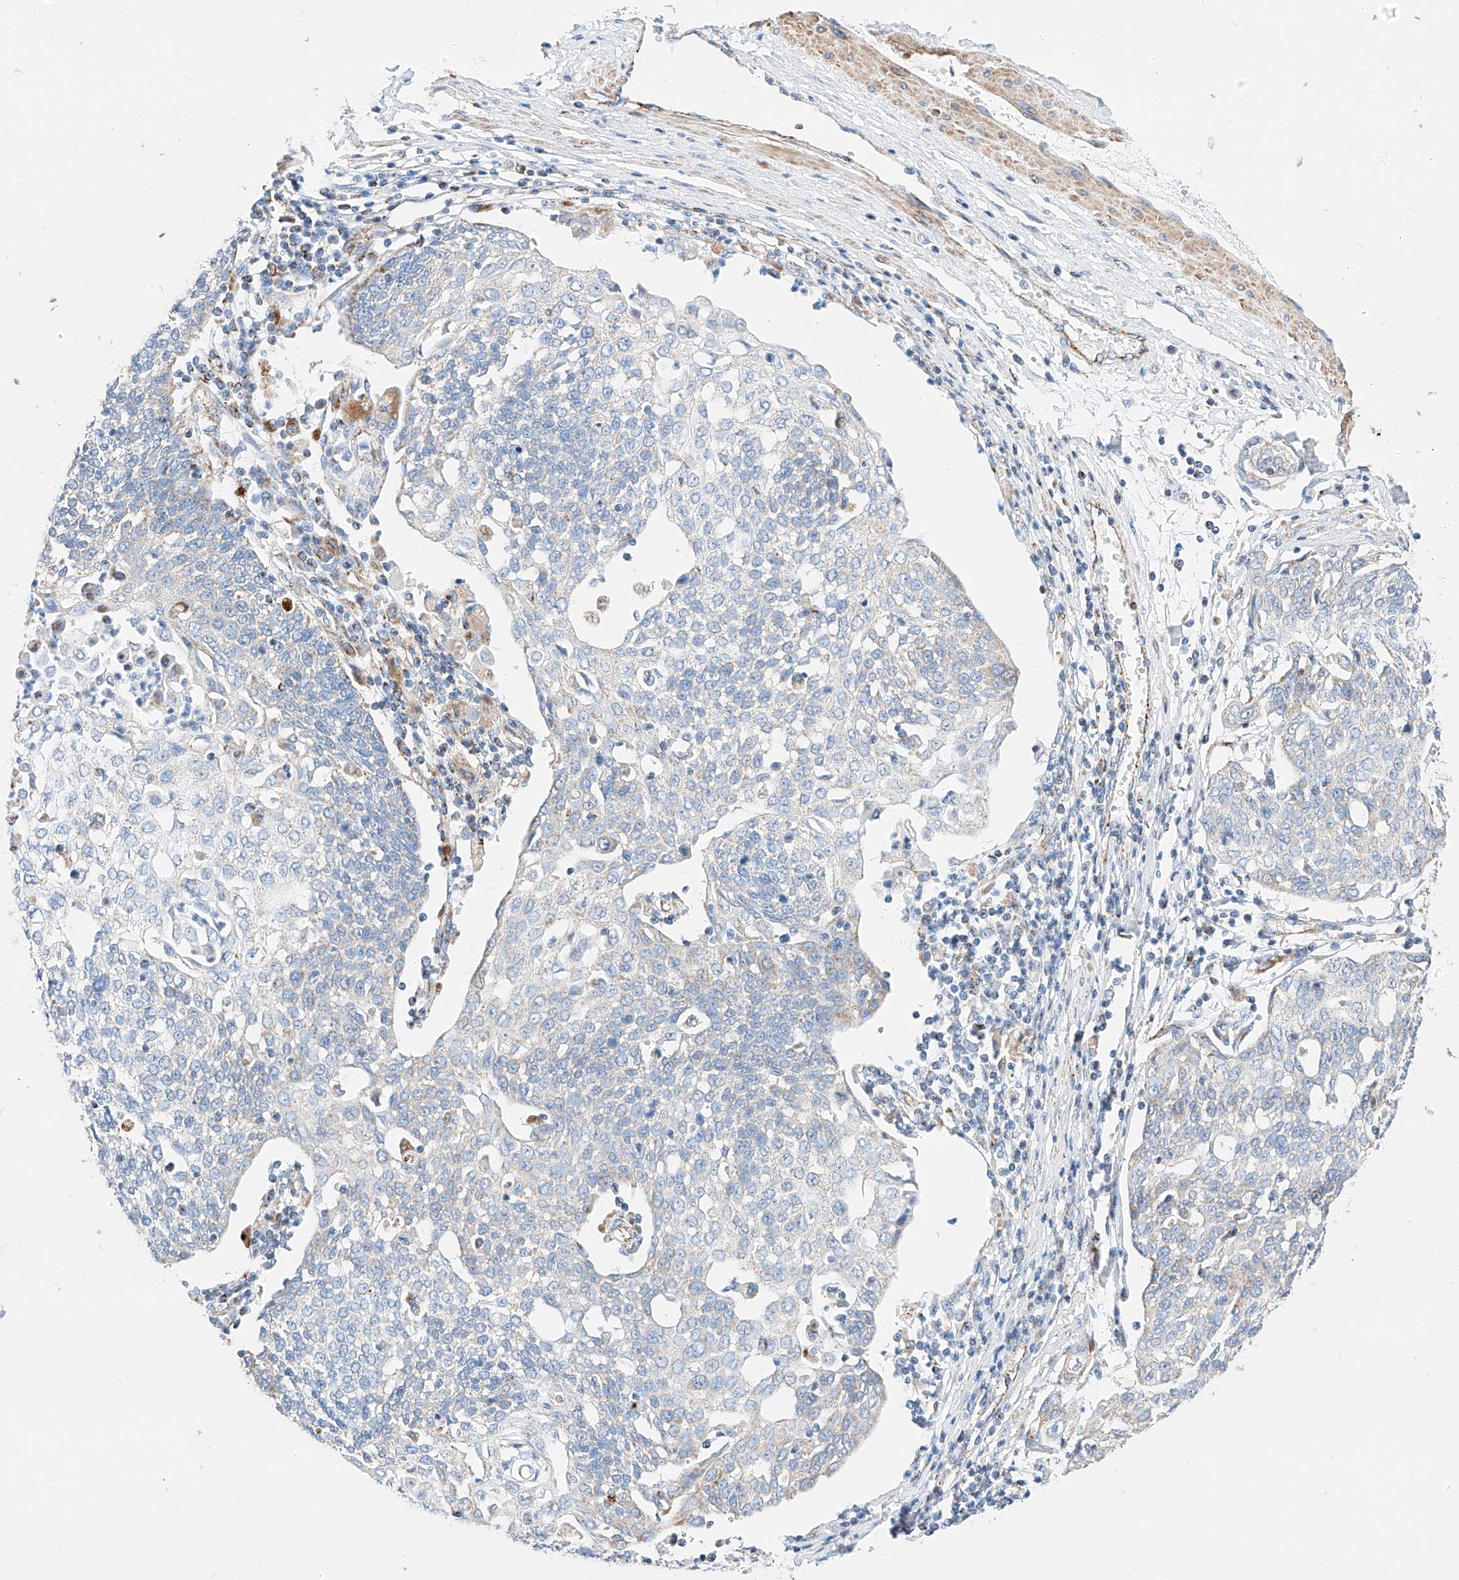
{"staining": {"intensity": "negative", "quantity": "none", "location": "none"}, "tissue": "cervical cancer", "cell_type": "Tumor cells", "image_type": "cancer", "snomed": [{"axis": "morphology", "description": "Squamous cell carcinoma, NOS"}, {"axis": "topography", "description": "Cervix"}], "caption": "Immunohistochemistry image of neoplastic tissue: human cervical squamous cell carcinoma stained with DAB (3,3'-diaminobenzidine) demonstrates no significant protein expression in tumor cells.", "gene": "C6orf62", "patient": {"sex": "female", "age": 34}}